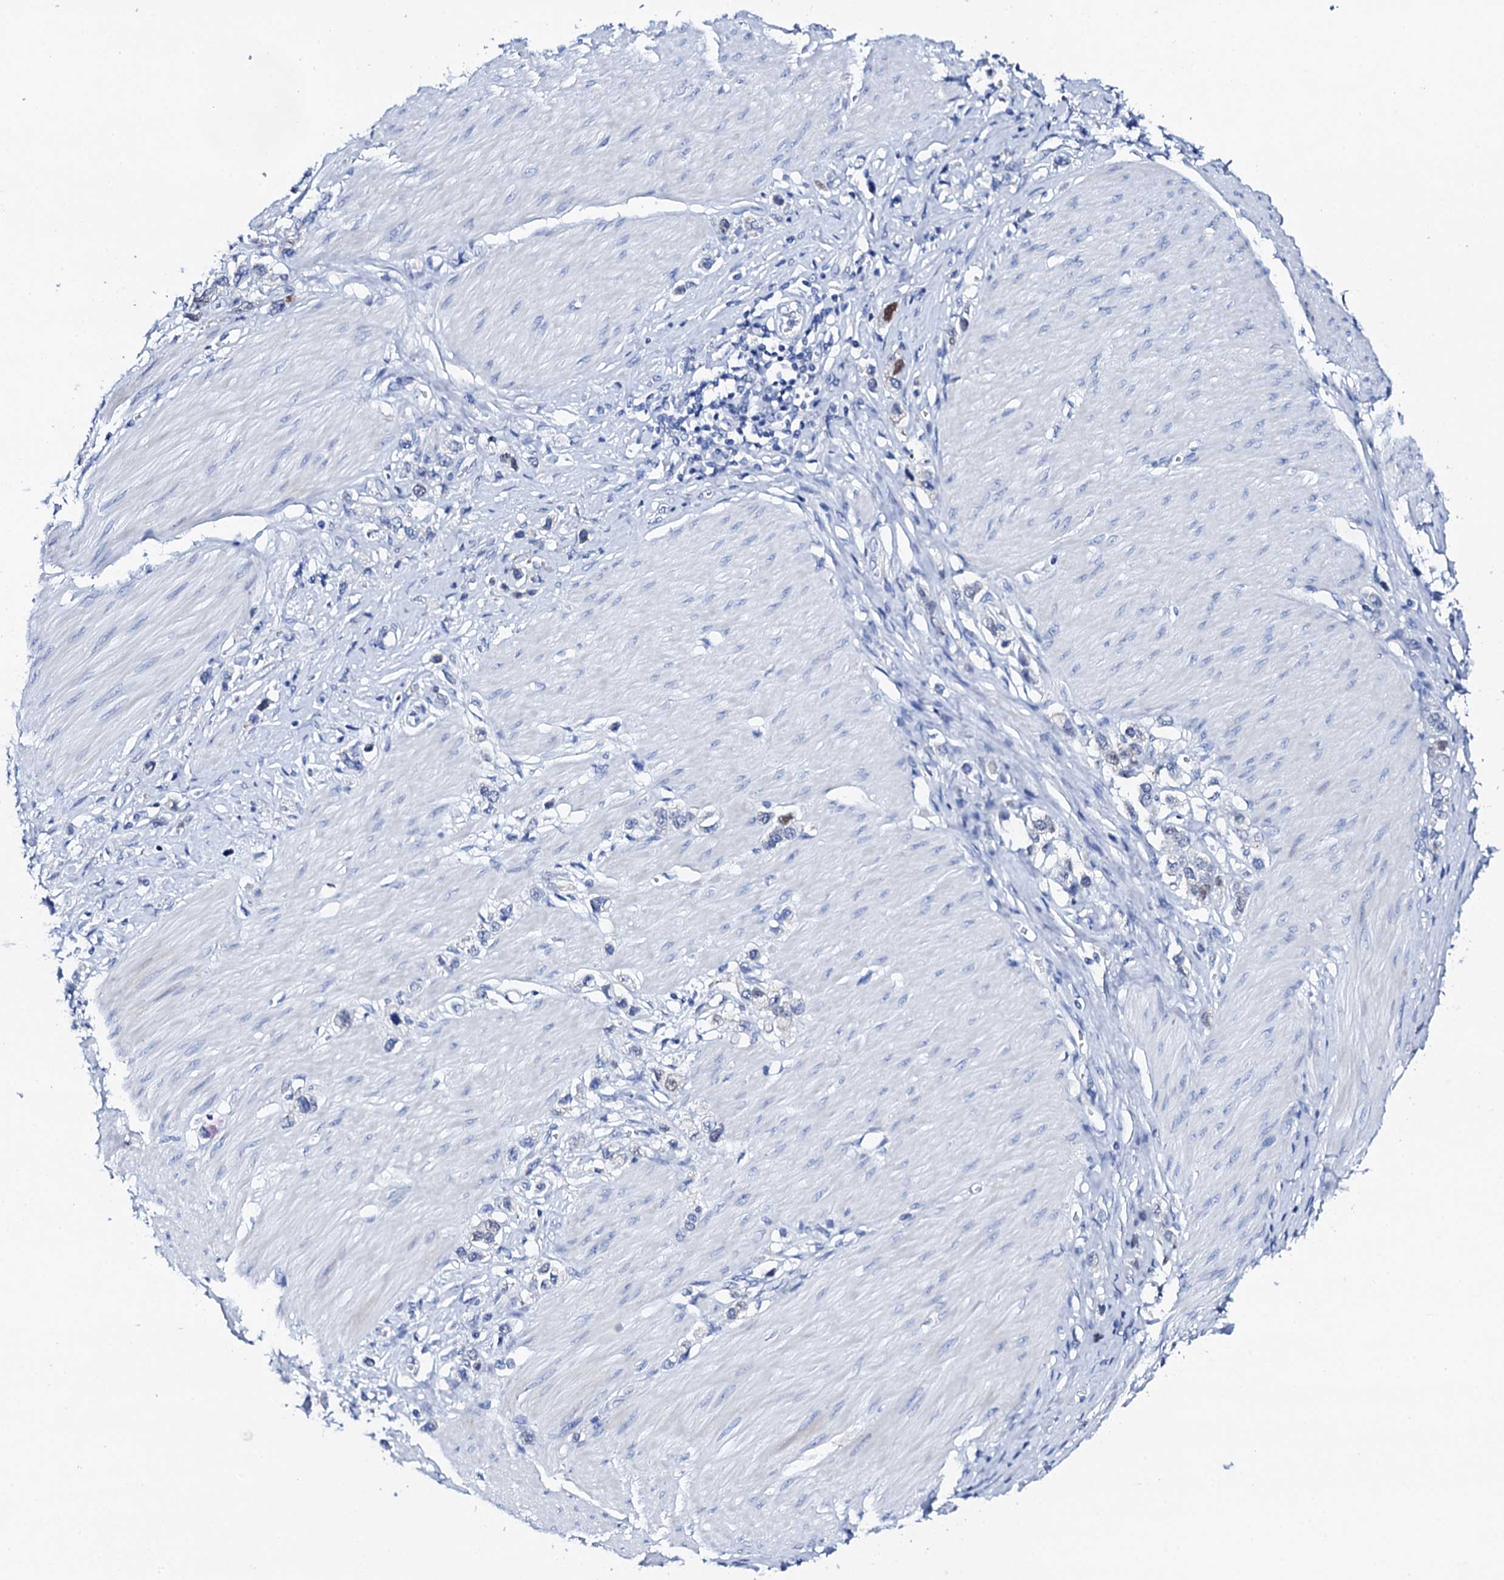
{"staining": {"intensity": "negative", "quantity": "none", "location": "none"}, "tissue": "stomach cancer", "cell_type": "Tumor cells", "image_type": "cancer", "snomed": [{"axis": "morphology", "description": "Normal tissue, NOS"}, {"axis": "morphology", "description": "Adenocarcinoma, NOS"}, {"axis": "topography", "description": "Stomach, upper"}, {"axis": "topography", "description": "Stomach"}], "caption": "IHC image of stomach cancer stained for a protein (brown), which displays no staining in tumor cells.", "gene": "NUDT13", "patient": {"sex": "female", "age": 65}}